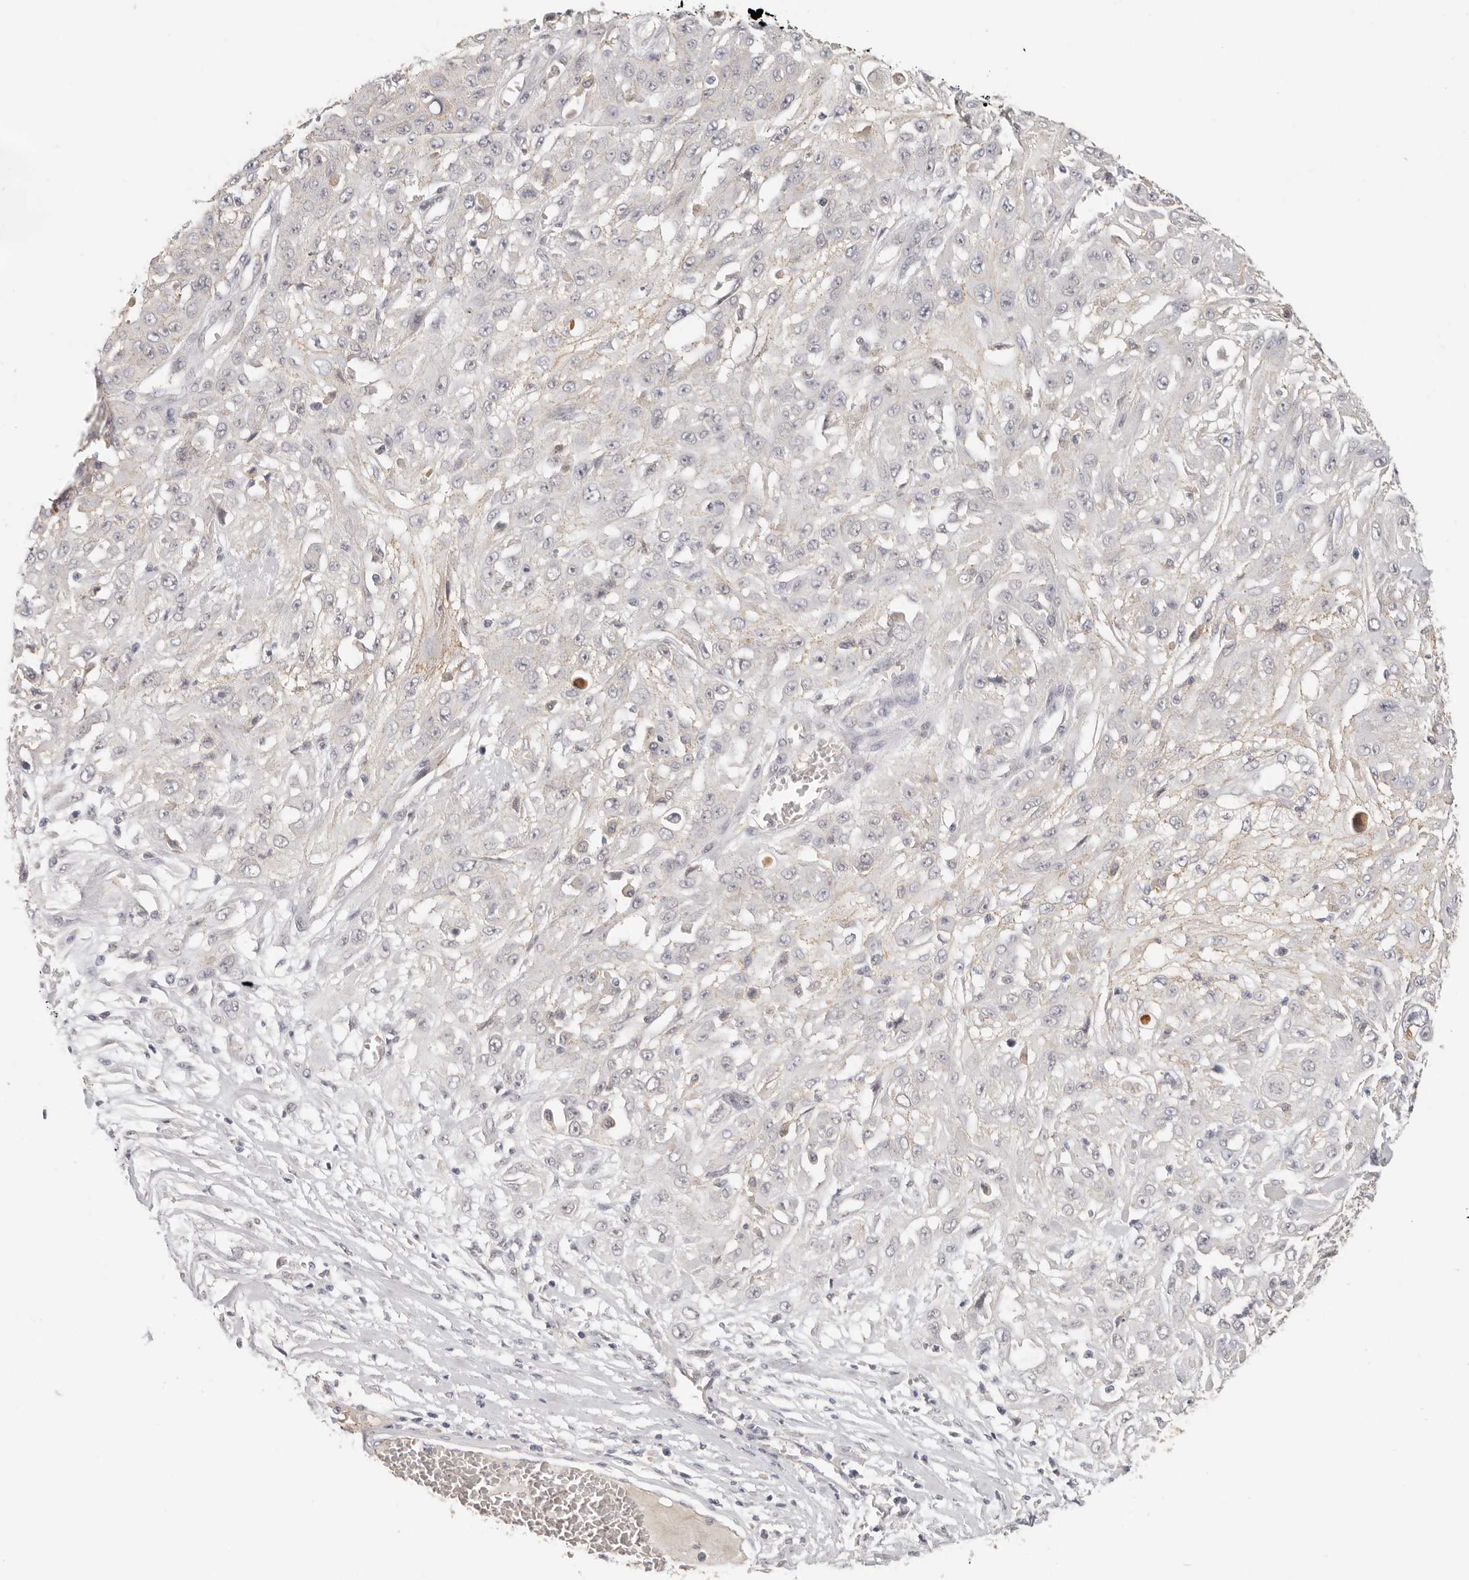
{"staining": {"intensity": "weak", "quantity": "25%-75%", "location": "cytoplasmic/membranous"}, "tissue": "skin cancer", "cell_type": "Tumor cells", "image_type": "cancer", "snomed": [{"axis": "morphology", "description": "Squamous cell carcinoma, NOS"}, {"axis": "morphology", "description": "Squamous cell carcinoma, metastatic, NOS"}, {"axis": "topography", "description": "Skin"}, {"axis": "topography", "description": "Lymph node"}], "caption": "The histopathology image exhibits staining of skin cancer, revealing weak cytoplasmic/membranous protein staining (brown color) within tumor cells.", "gene": "ANXA9", "patient": {"sex": "male", "age": 75}}